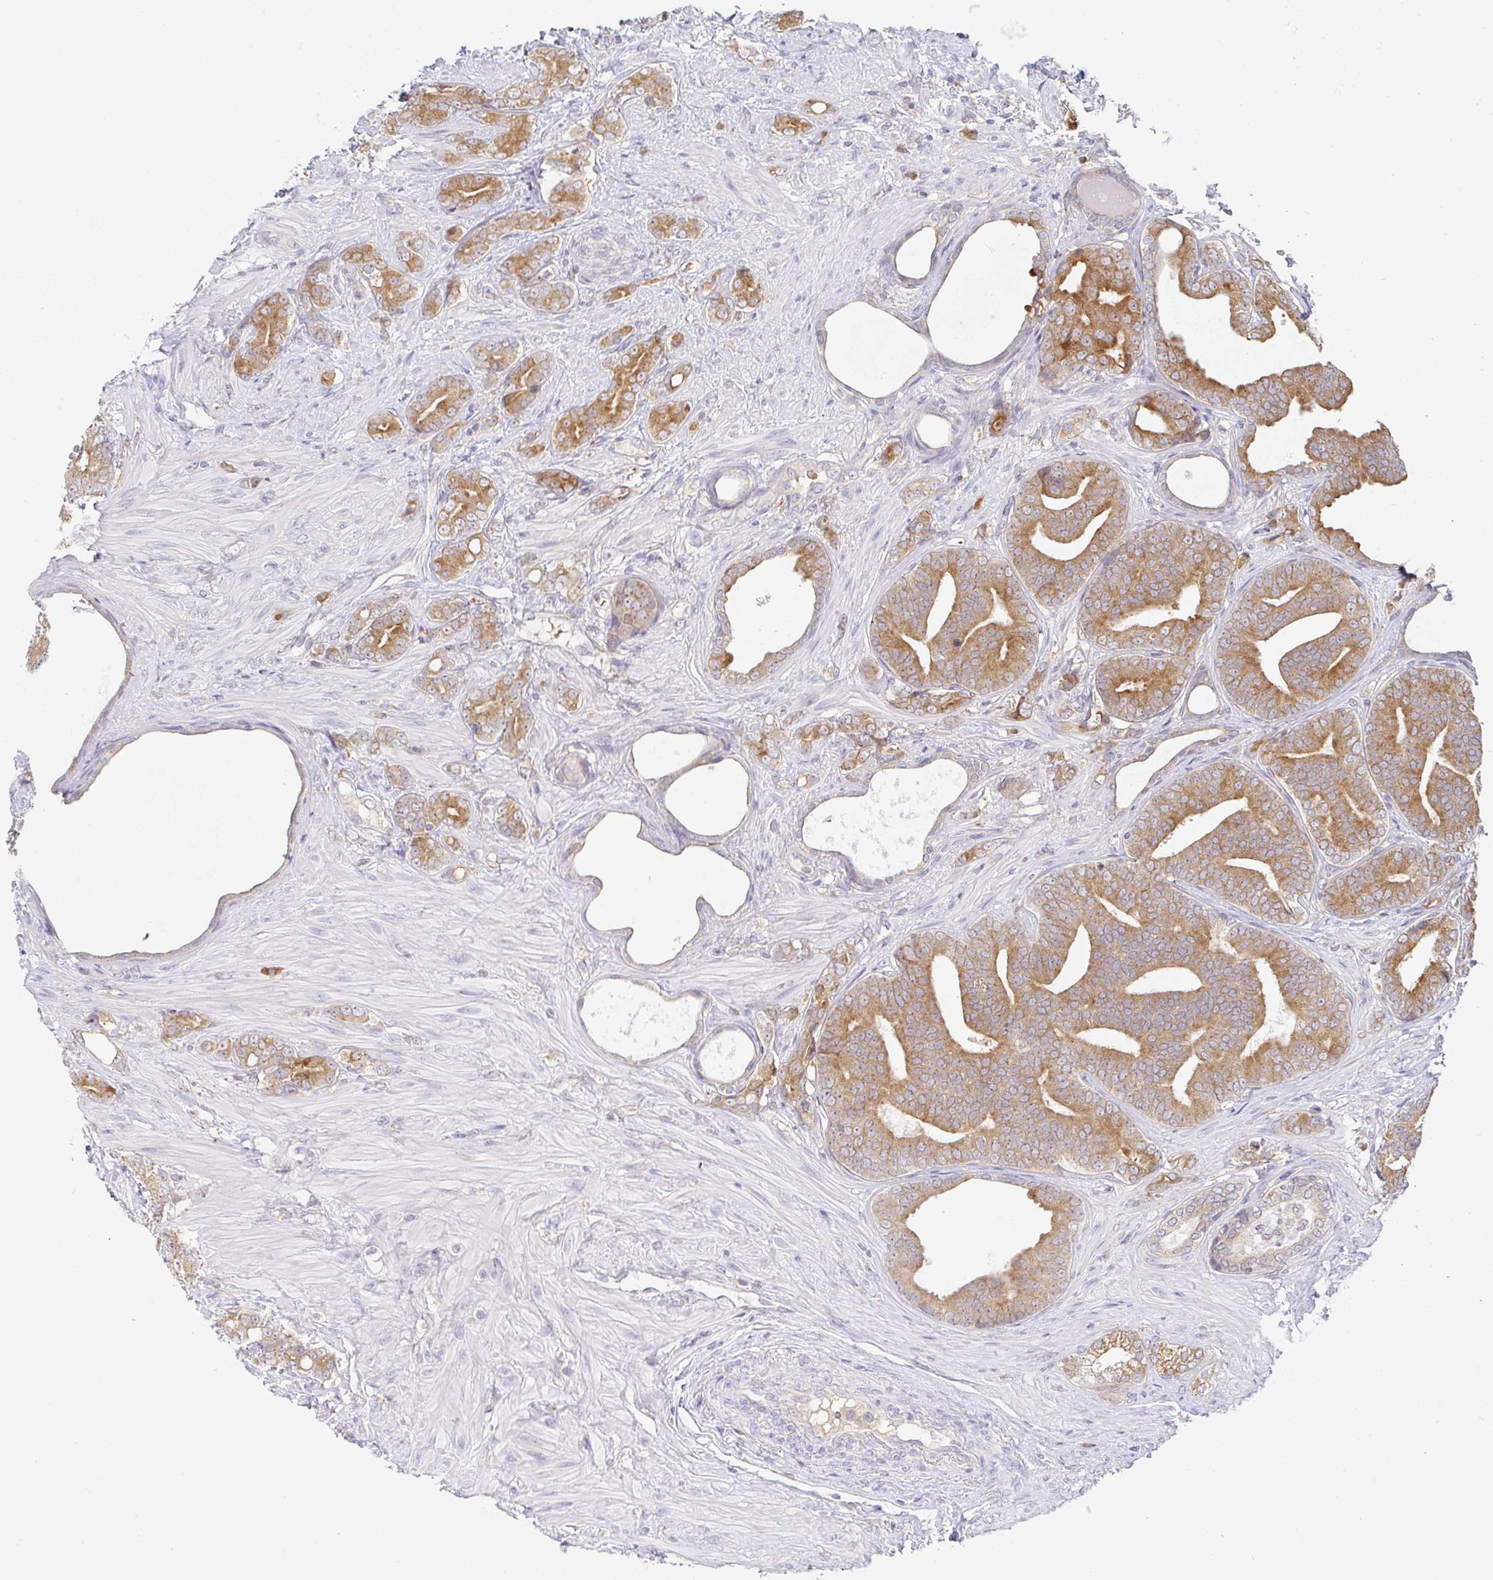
{"staining": {"intensity": "moderate", "quantity": ">75%", "location": "cytoplasmic/membranous"}, "tissue": "prostate cancer", "cell_type": "Tumor cells", "image_type": "cancer", "snomed": [{"axis": "morphology", "description": "Adenocarcinoma, High grade"}, {"axis": "topography", "description": "Prostate"}], "caption": "Immunohistochemistry (IHC) photomicrograph of human prostate high-grade adenocarcinoma stained for a protein (brown), which demonstrates medium levels of moderate cytoplasmic/membranous staining in approximately >75% of tumor cells.", "gene": "DERL2", "patient": {"sex": "male", "age": 62}}